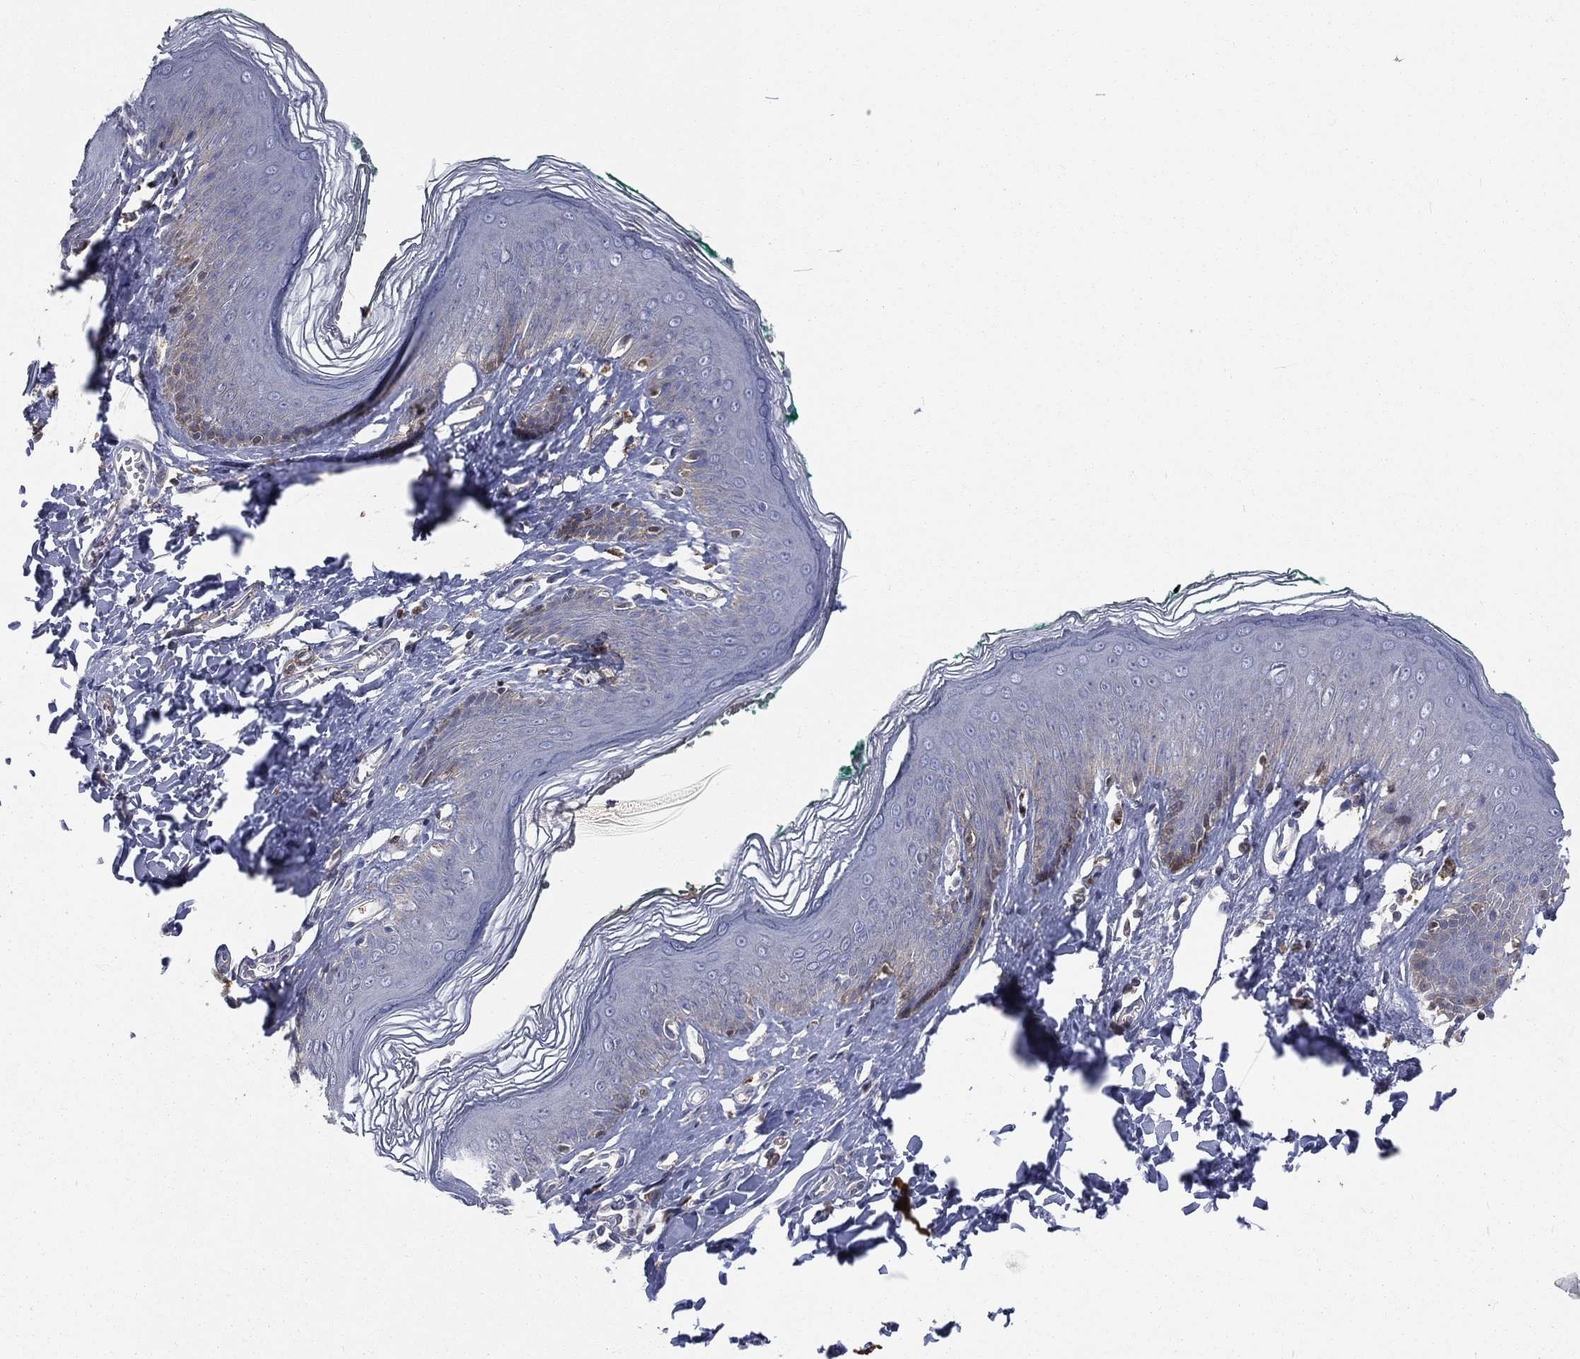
{"staining": {"intensity": "negative", "quantity": "none", "location": "none"}, "tissue": "skin", "cell_type": "Epidermal cells", "image_type": "normal", "snomed": [{"axis": "morphology", "description": "Normal tissue, NOS"}, {"axis": "topography", "description": "Vulva"}], "caption": "This is an IHC image of benign human skin. There is no positivity in epidermal cells.", "gene": "TBC1D2", "patient": {"sex": "female", "age": 66}}